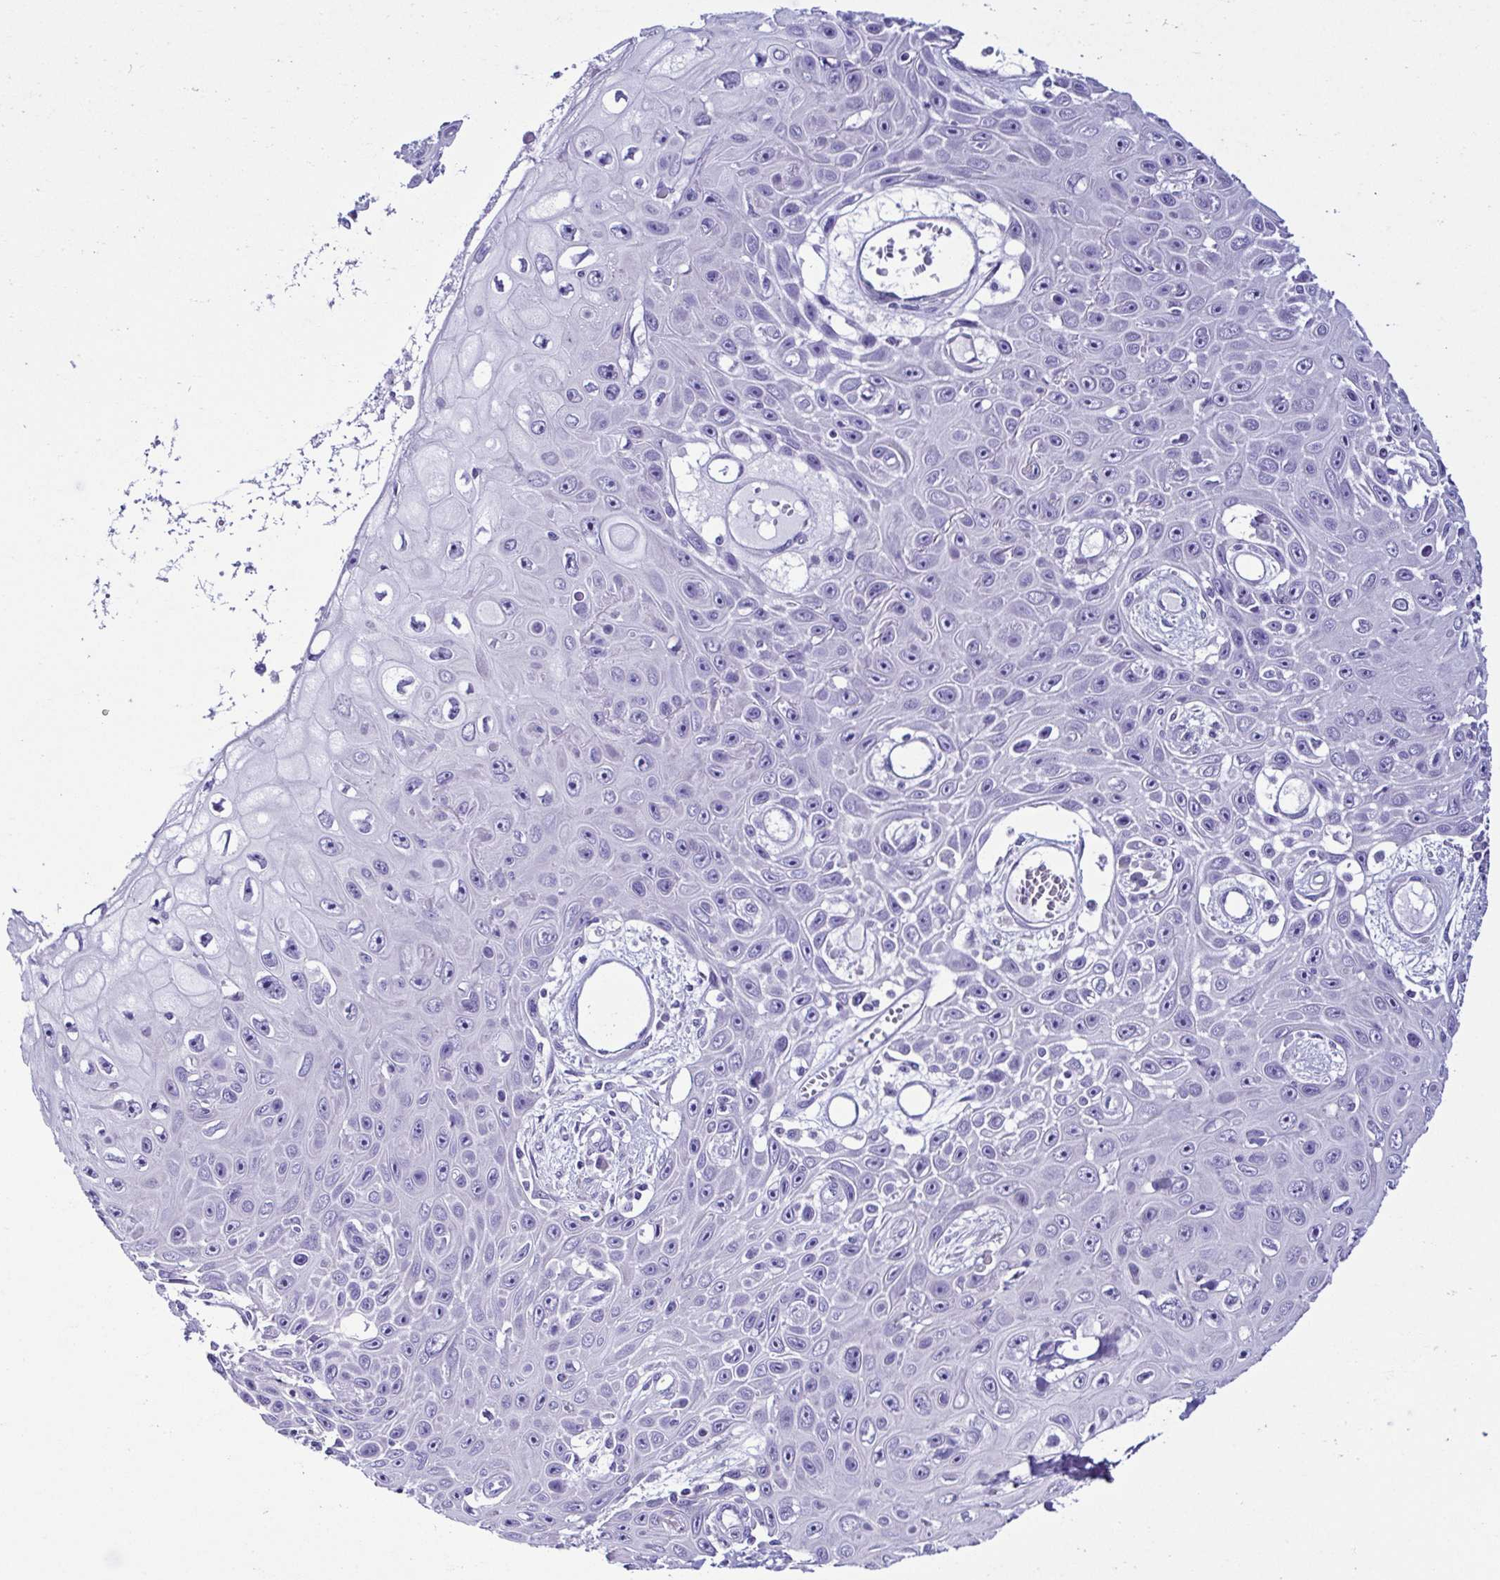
{"staining": {"intensity": "negative", "quantity": "none", "location": "none"}, "tissue": "skin cancer", "cell_type": "Tumor cells", "image_type": "cancer", "snomed": [{"axis": "morphology", "description": "Squamous cell carcinoma, NOS"}, {"axis": "topography", "description": "Skin"}], "caption": "The IHC histopathology image has no significant expression in tumor cells of skin squamous cell carcinoma tissue.", "gene": "SRL", "patient": {"sex": "male", "age": 82}}